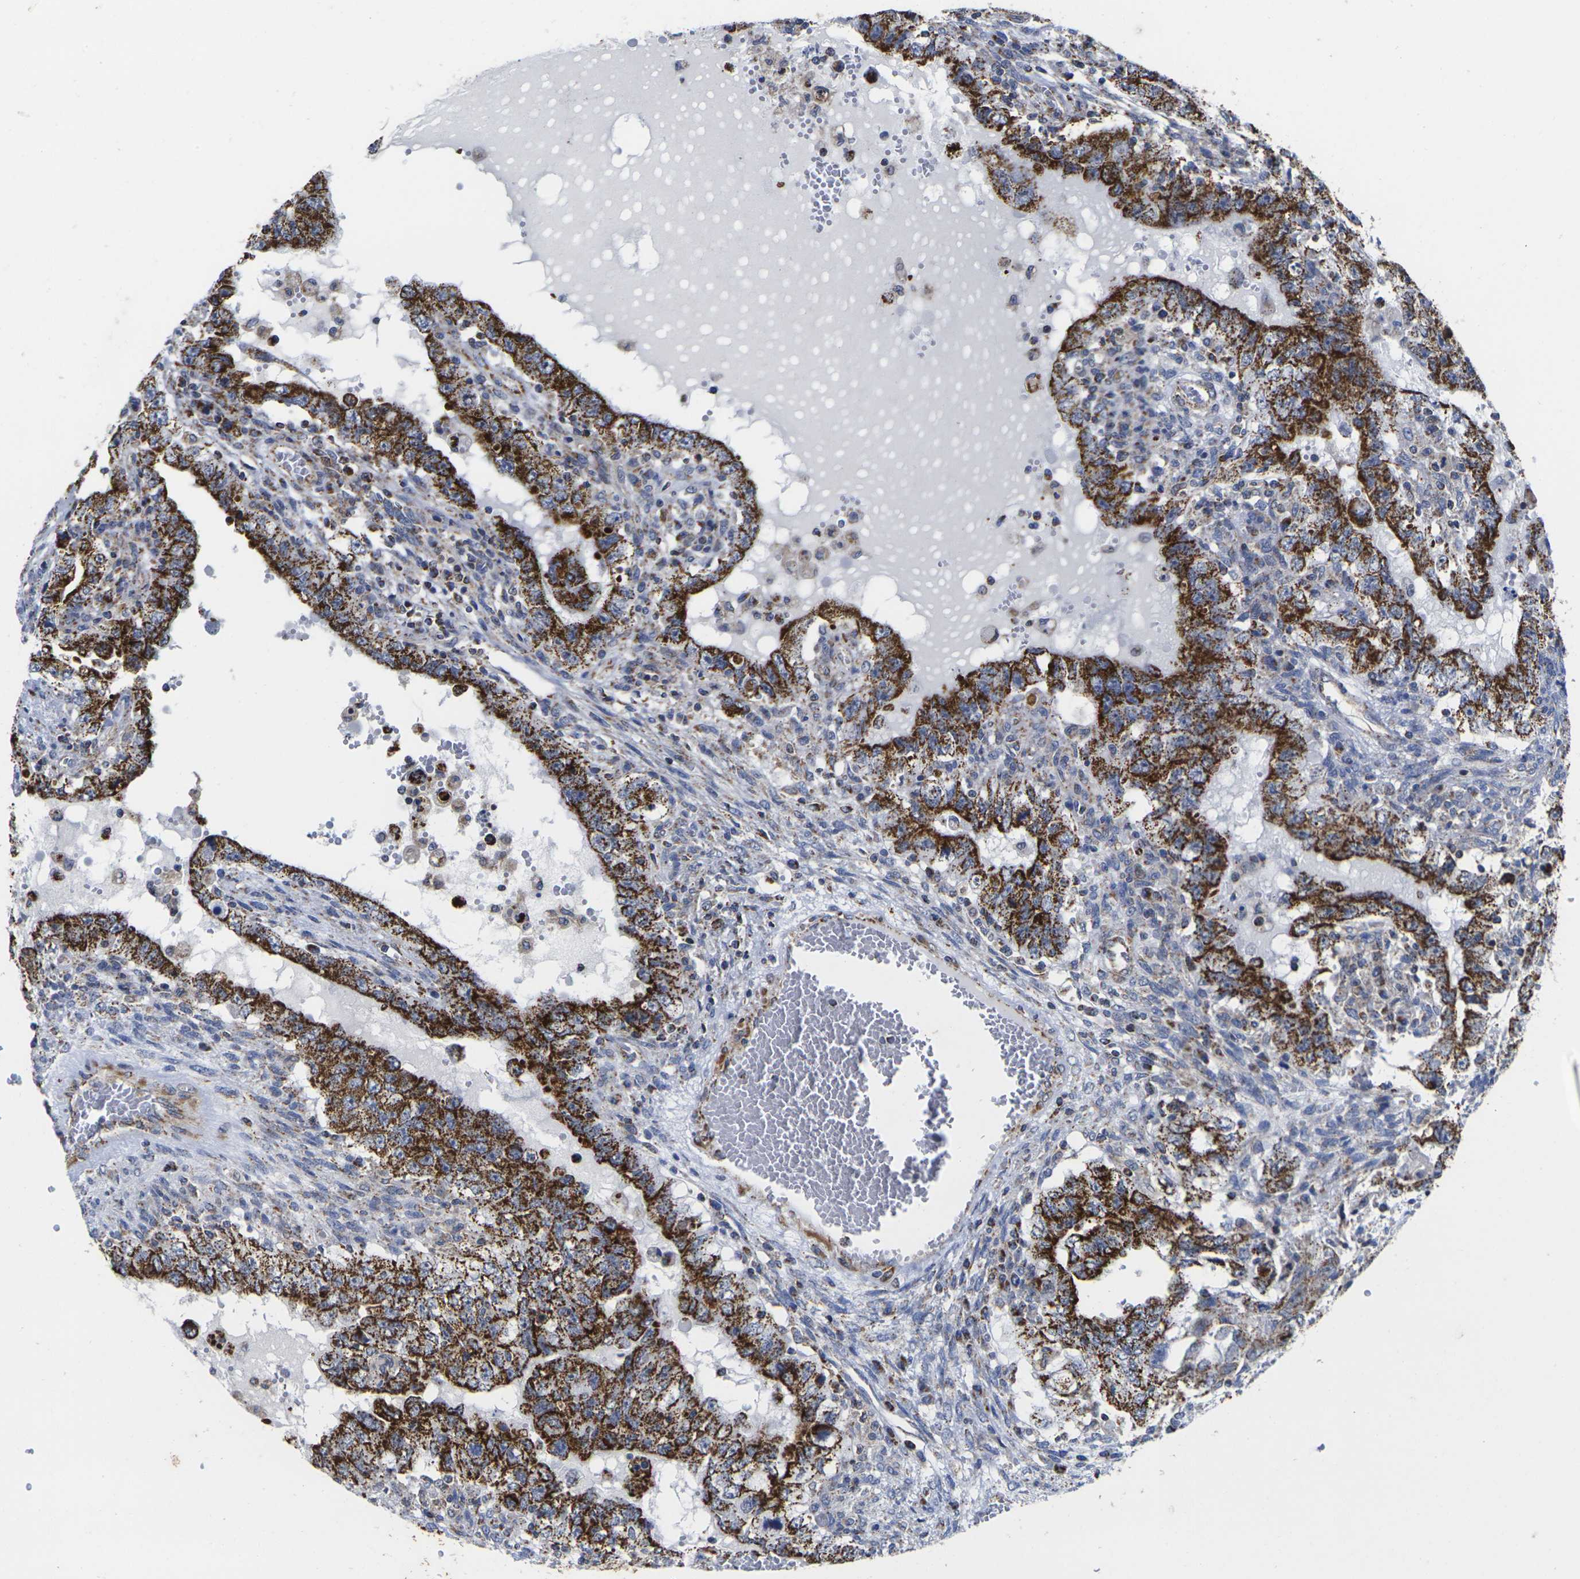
{"staining": {"intensity": "strong", "quantity": ">75%", "location": "cytoplasmic/membranous"}, "tissue": "testis cancer", "cell_type": "Tumor cells", "image_type": "cancer", "snomed": [{"axis": "morphology", "description": "Carcinoma, Embryonal, NOS"}, {"axis": "topography", "description": "Testis"}], "caption": "High-magnification brightfield microscopy of testis cancer (embryonal carcinoma) stained with DAB (brown) and counterstained with hematoxylin (blue). tumor cells exhibit strong cytoplasmic/membranous staining is present in approximately>75% of cells. (Brightfield microscopy of DAB IHC at high magnification).", "gene": "P2RY11", "patient": {"sex": "male", "age": 26}}